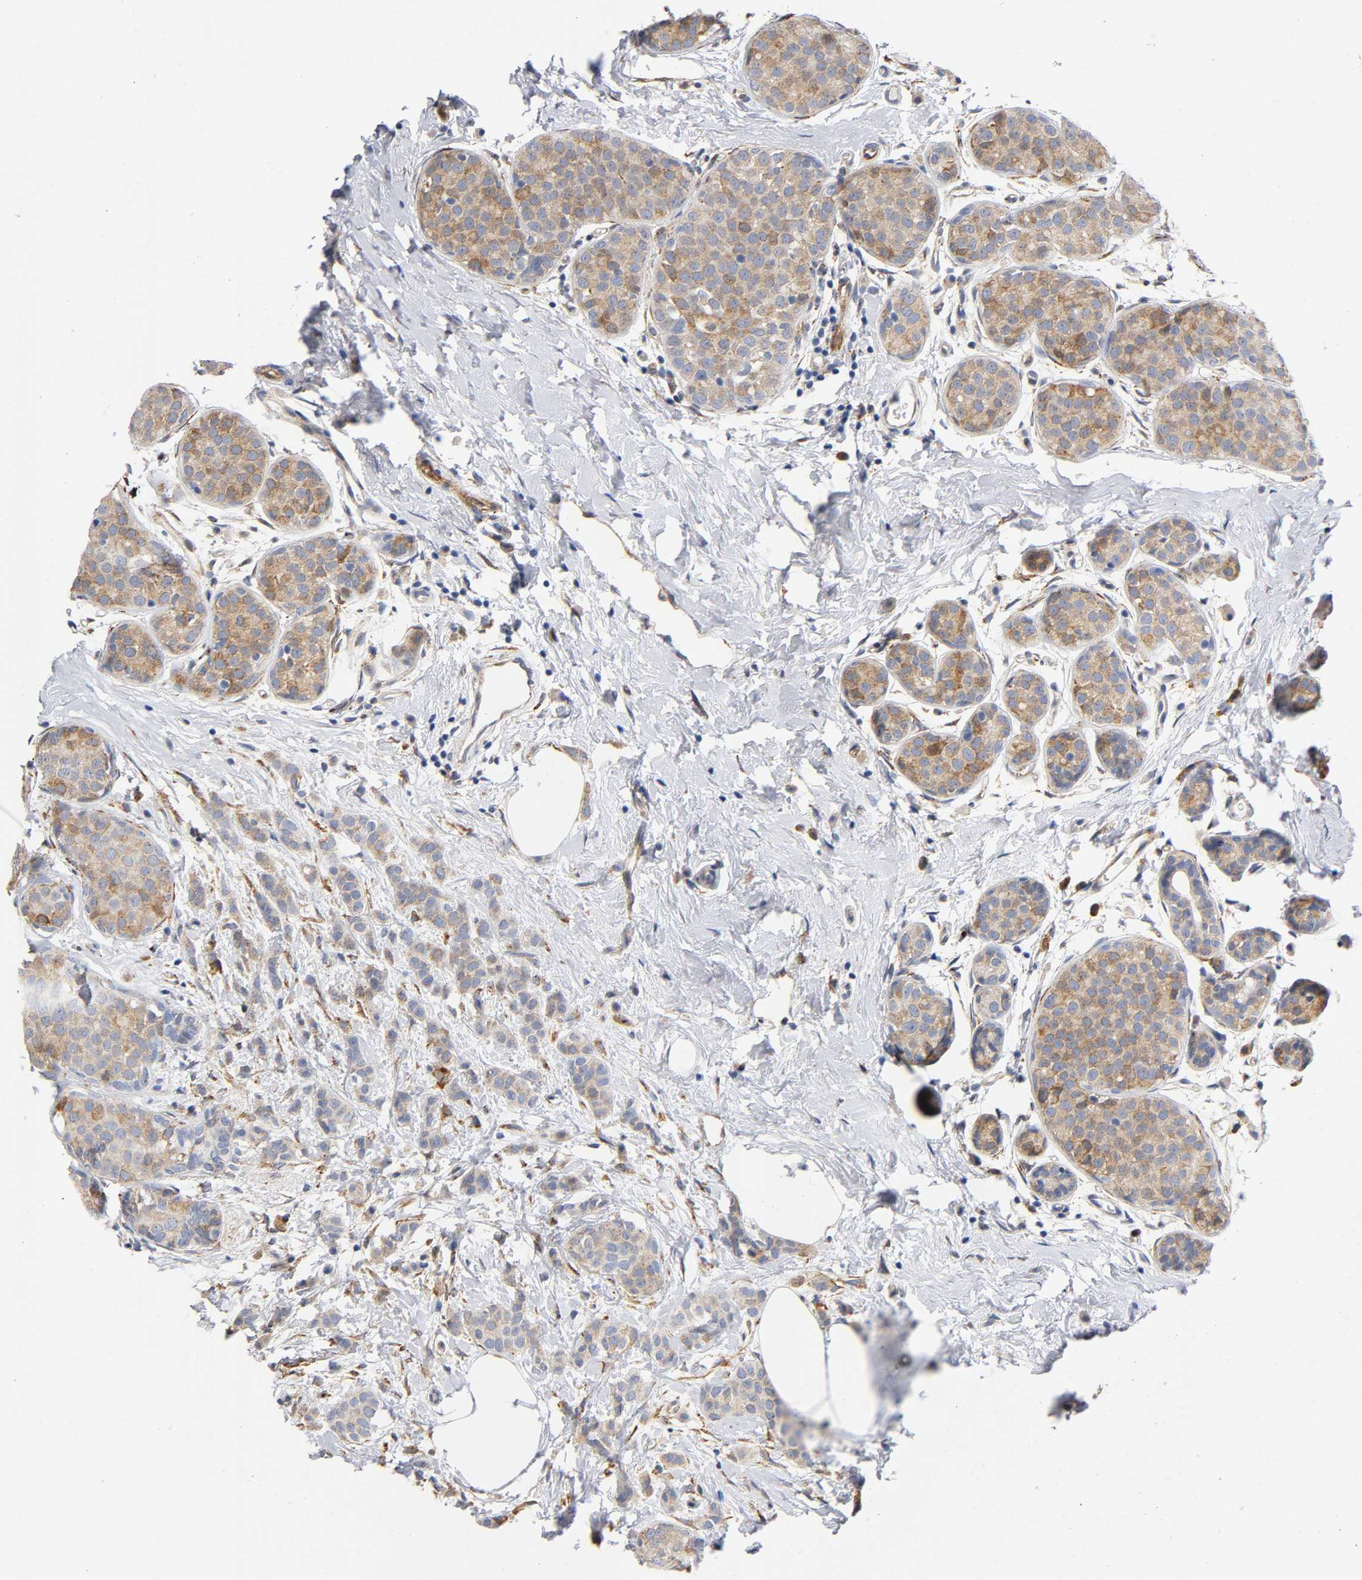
{"staining": {"intensity": "moderate", "quantity": ">75%", "location": "cytoplasmic/membranous"}, "tissue": "breast cancer", "cell_type": "Tumor cells", "image_type": "cancer", "snomed": [{"axis": "morphology", "description": "Lobular carcinoma, in situ"}, {"axis": "morphology", "description": "Lobular carcinoma"}, {"axis": "topography", "description": "Breast"}], "caption": "IHC (DAB) staining of human breast cancer (lobular carcinoma) reveals moderate cytoplasmic/membranous protein positivity in about >75% of tumor cells.", "gene": "SOS2", "patient": {"sex": "female", "age": 41}}